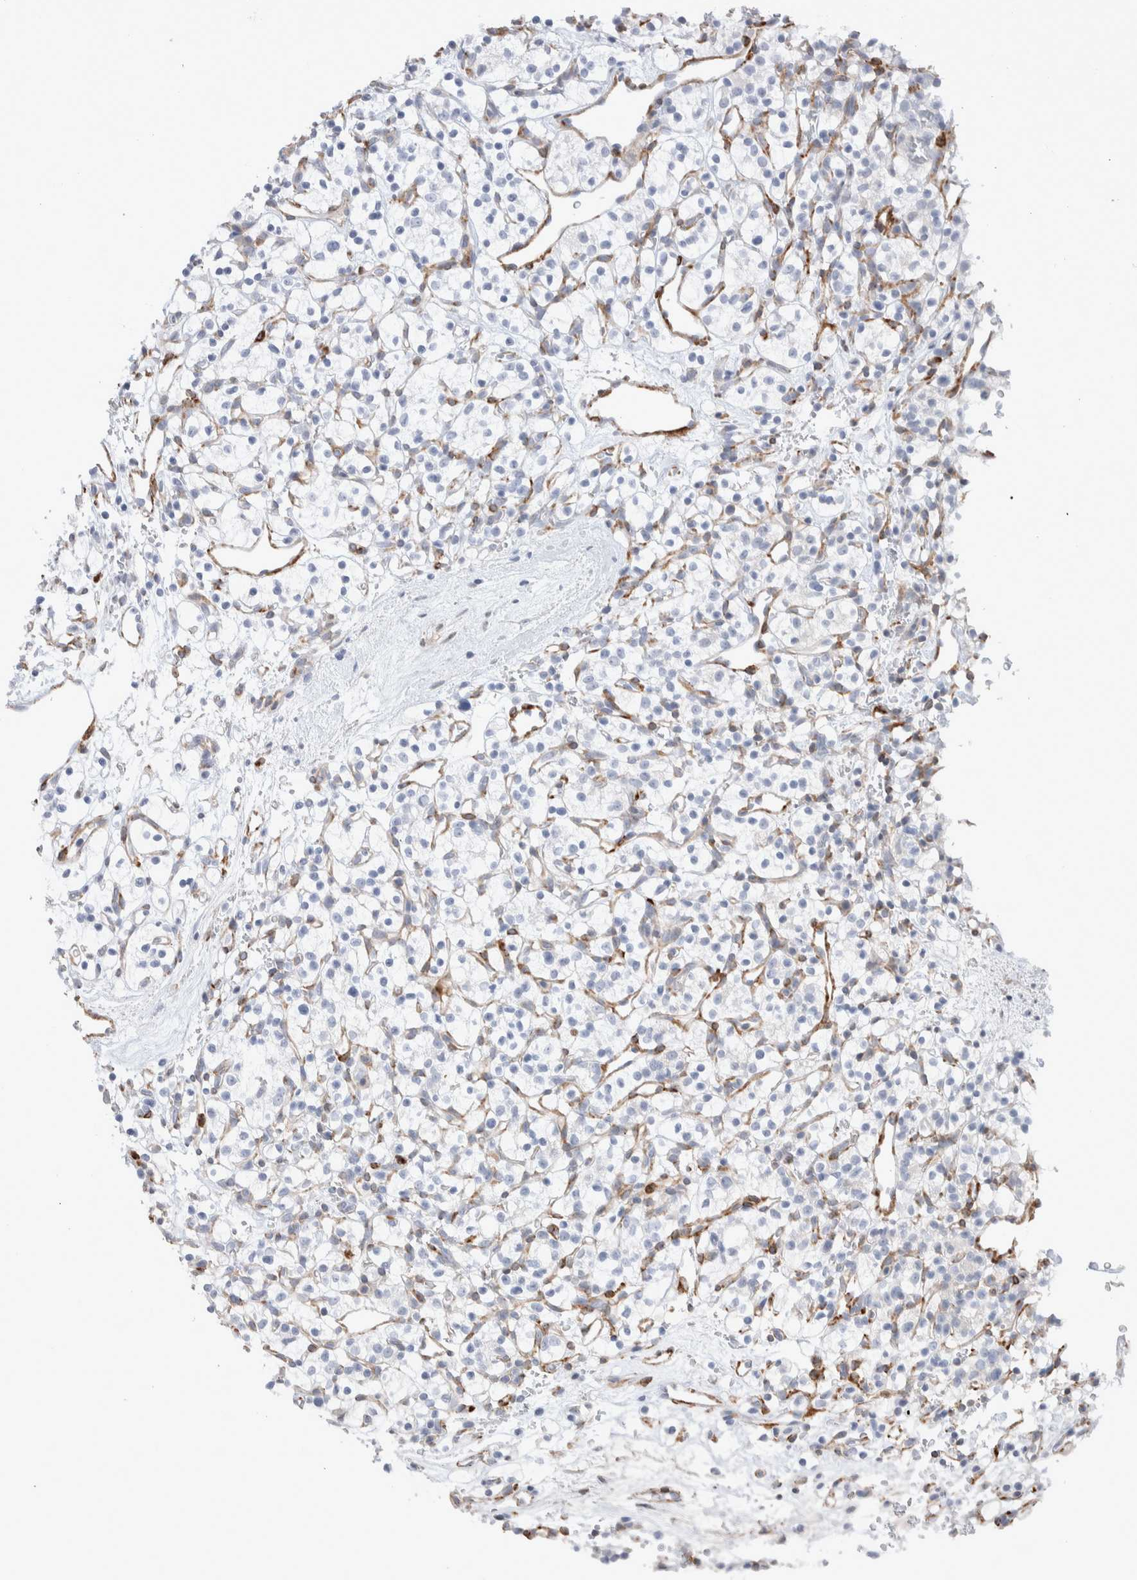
{"staining": {"intensity": "negative", "quantity": "none", "location": "none"}, "tissue": "renal cancer", "cell_type": "Tumor cells", "image_type": "cancer", "snomed": [{"axis": "morphology", "description": "Adenocarcinoma, NOS"}, {"axis": "topography", "description": "Kidney"}], "caption": "A high-resolution histopathology image shows immunohistochemistry (IHC) staining of renal adenocarcinoma, which demonstrates no significant positivity in tumor cells. (DAB immunohistochemistry visualized using brightfield microscopy, high magnification).", "gene": "SEPTIN4", "patient": {"sex": "female", "age": 57}}